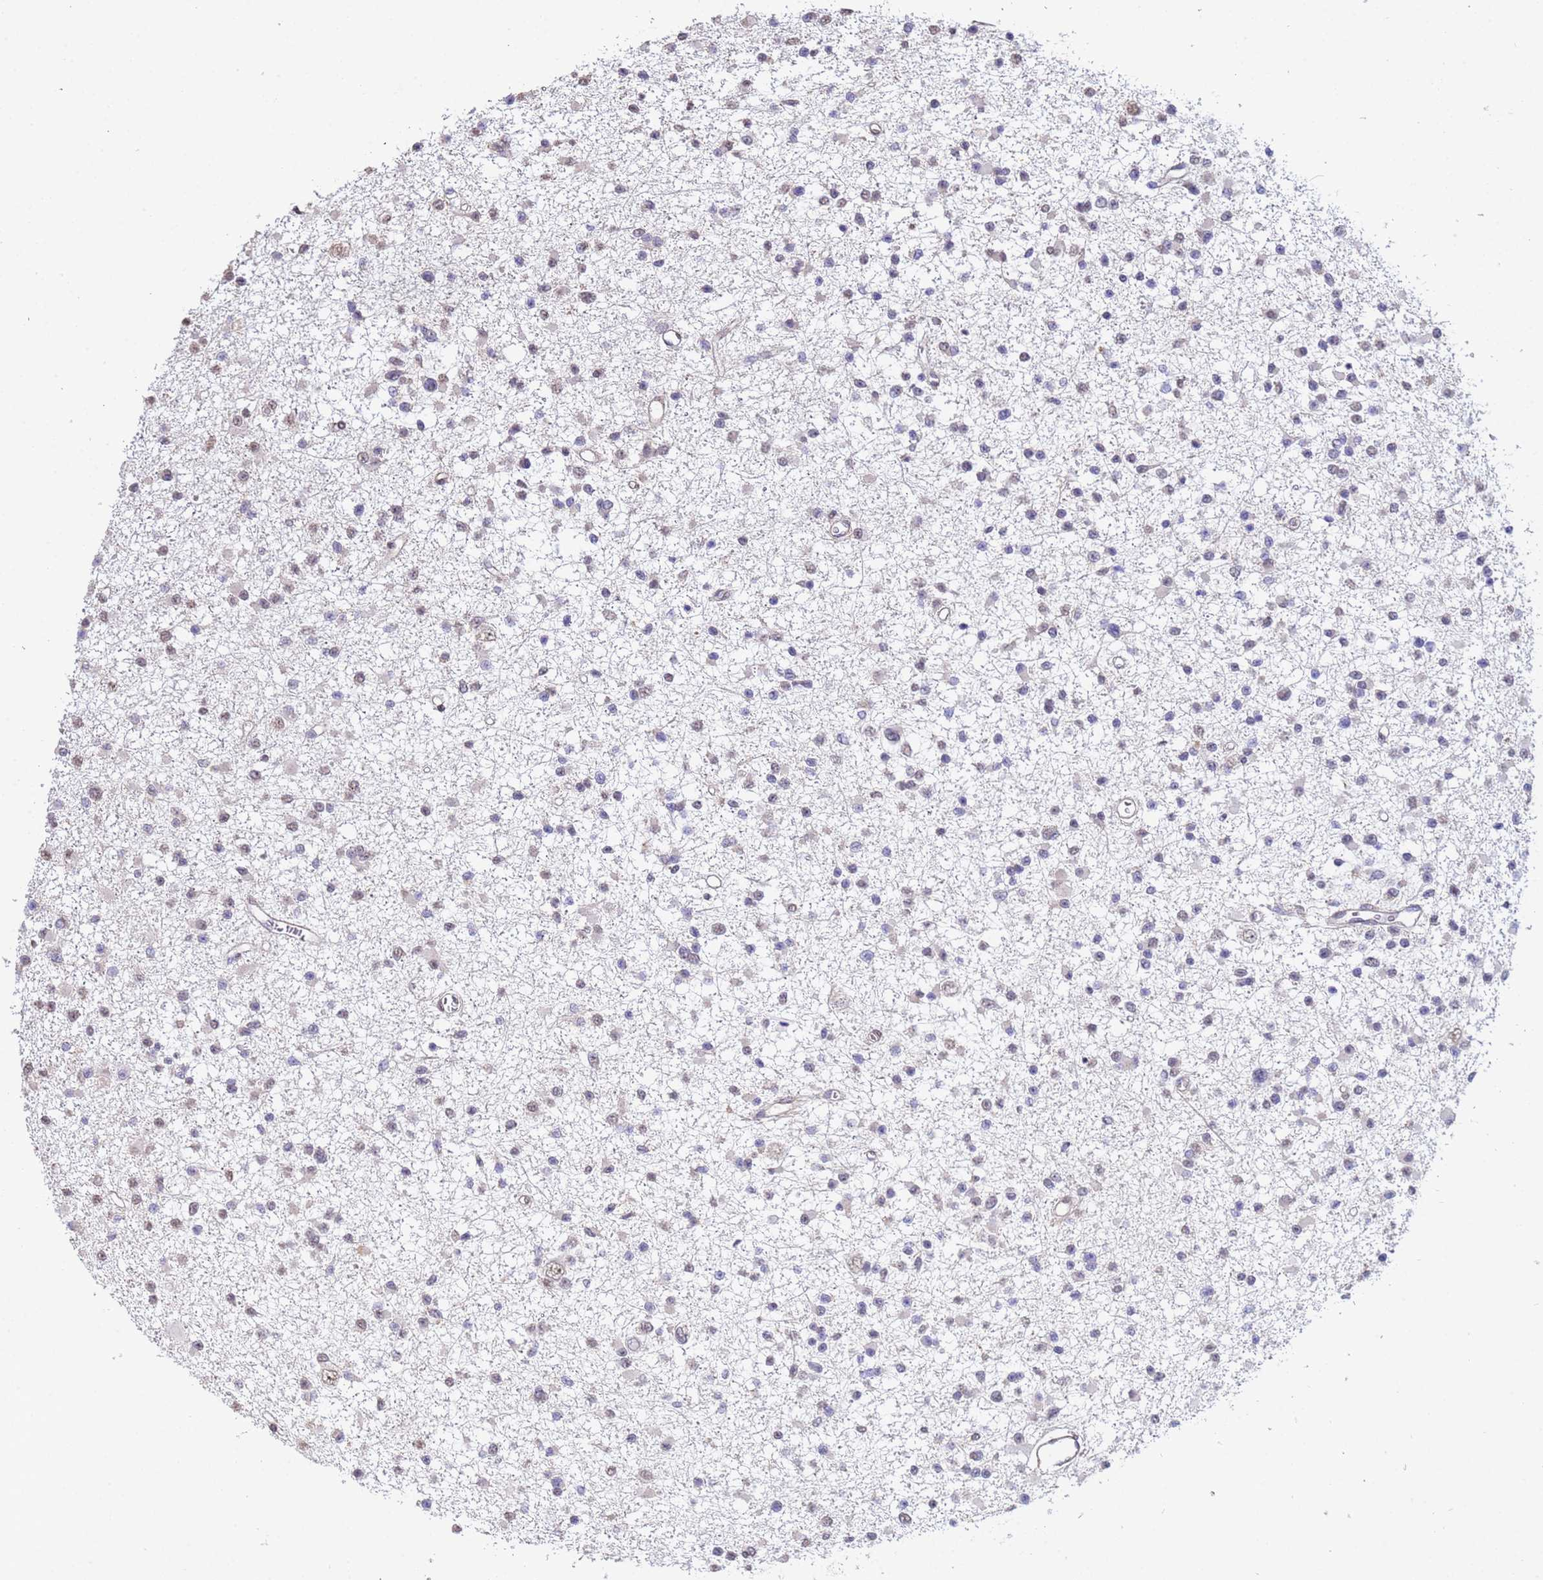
{"staining": {"intensity": "negative", "quantity": "none", "location": "none"}, "tissue": "glioma", "cell_type": "Tumor cells", "image_type": "cancer", "snomed": [{"axis": "morphology", "description": "Glioma, malignant, Low grade"}, {"axis": "topography", "description": "Brain"}], "caption": "Glioma was stained to show a protein in brown. There is no significant expression in tumor cells. (DAB (3,3'-diaminobenzidine) immunohistochemistry (IHC) visualized using brightfield microscopy, high magnification).", "gene": "TRIP6", "patient": {"sex": "female", "age": 22}}